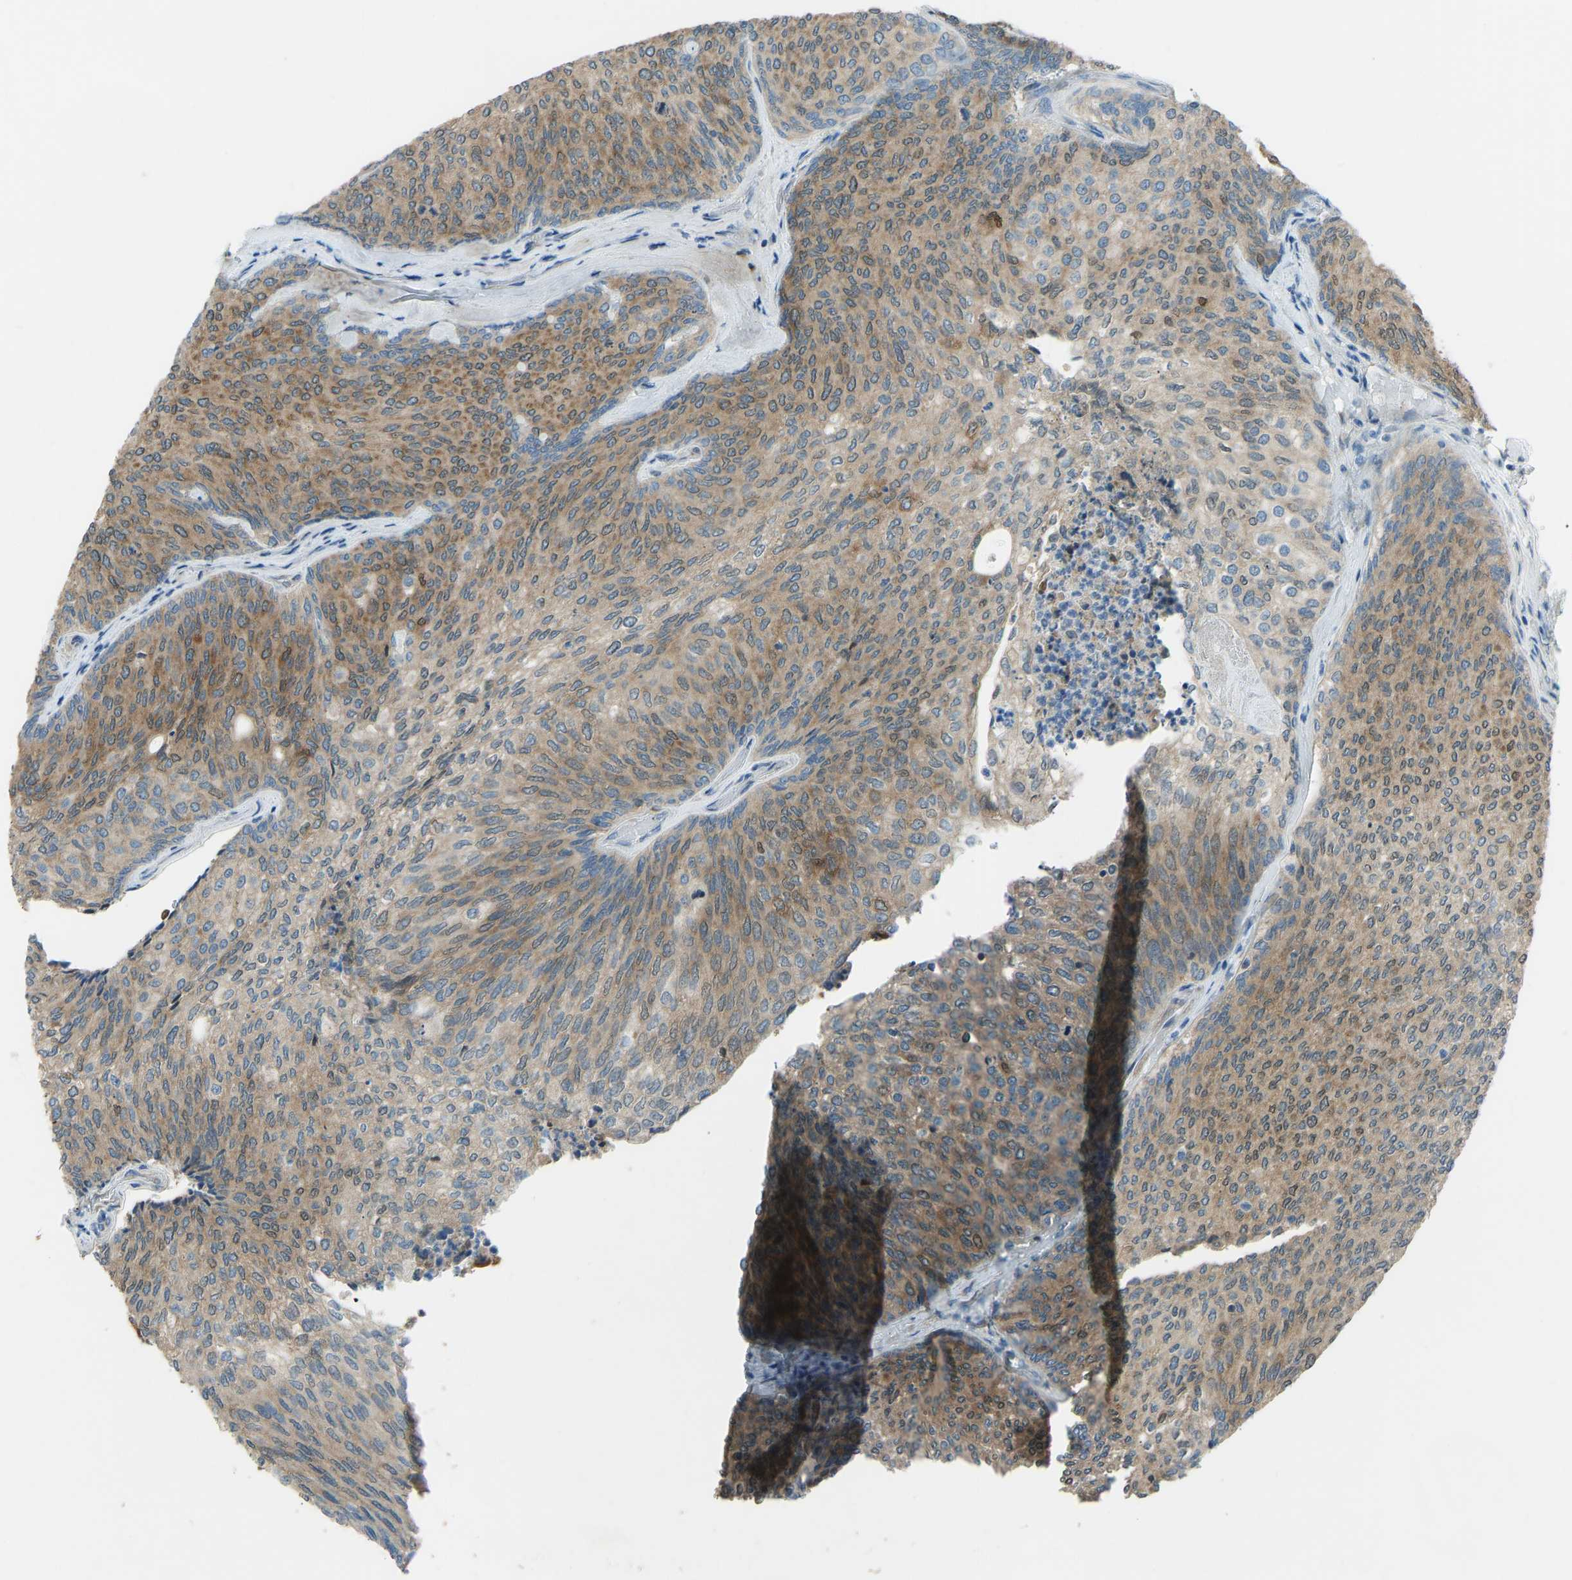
{"staining": {"intensity": "moderate", "quantity": ">75%", "location": "cytoplasmic/membranous,nuclear"}, "tissue": "urothelial cancer", "cell_type": "Tumor cells", "image_type": "cancer", "snomed": [{"axis": "morphology", "description": "Urothelial carcinoma, Low grade"}, {"axis": "topography", "description": "Urinary bladder"}], "caption": "Immunohistochemistry of human urothelial cancer displays medium levels of moderate cytoplasmic/membranous and nuclear staining in approximately >75% of tumor cells.", "gene": "STAU2", "patient": {"sex": "female", "age": 79}}